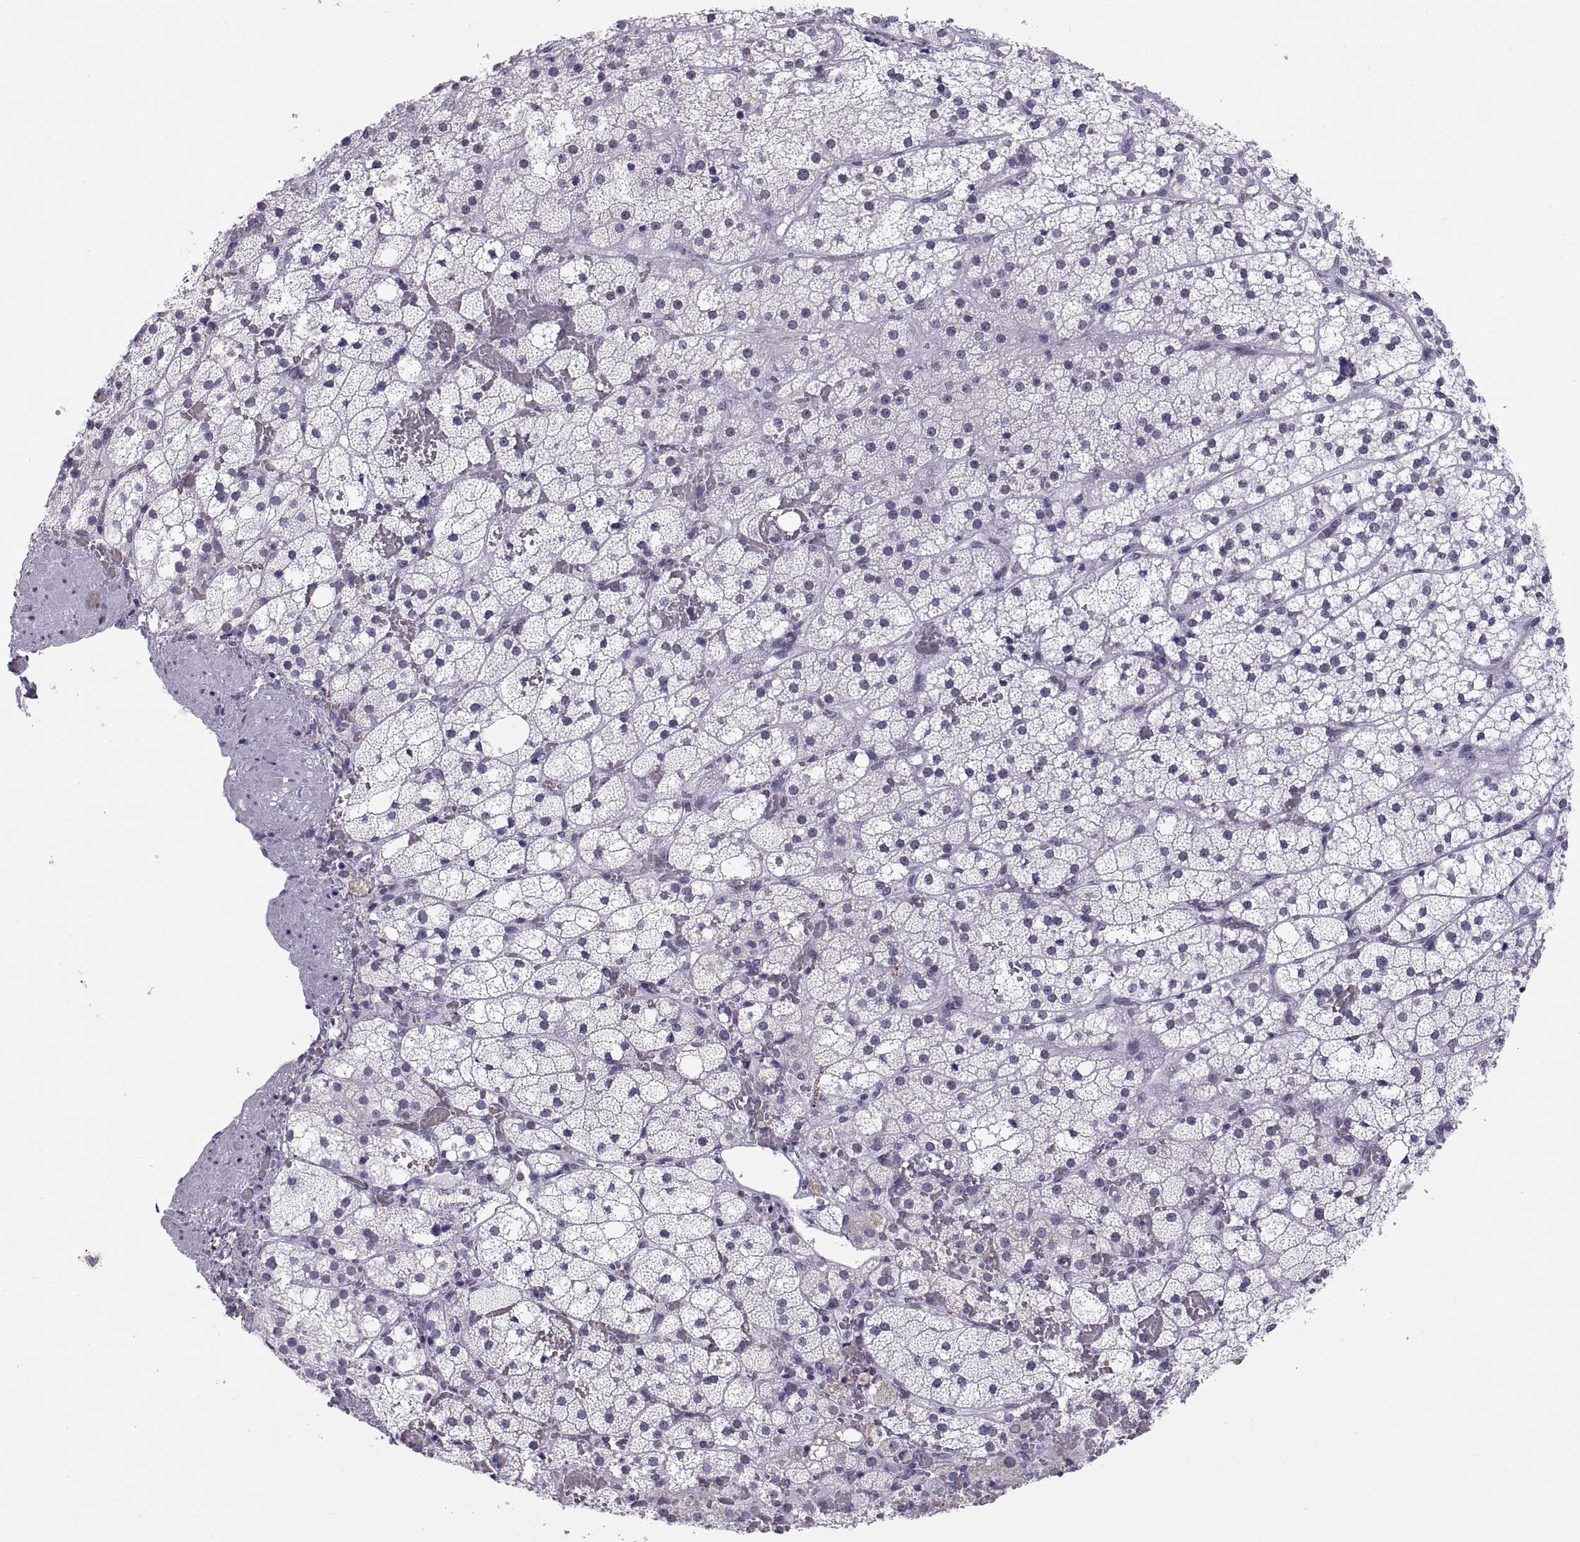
{"staining": {"intensity": "strong", "quantity": "<25%", "location": "cytoplasmic/membranous"}, "tissue": "adrenal gland", "cell_type": "Glandular cells", "image_type": "normal", "snomed": [{"axis": "morphology", "description": "Normal tissue, NOS"}, {"axis": "topography", "description": "Adrenal gland"}], "caption": "This photomicrograph reveals immunohistochemistry (IHC) staining of benign human adrenal gland, with medium strong cytoplasmic/membranous positivity in about <25% of glandular cells.", "gene": "CARTPT", "patient": {"sex": "male", "age": 53}}